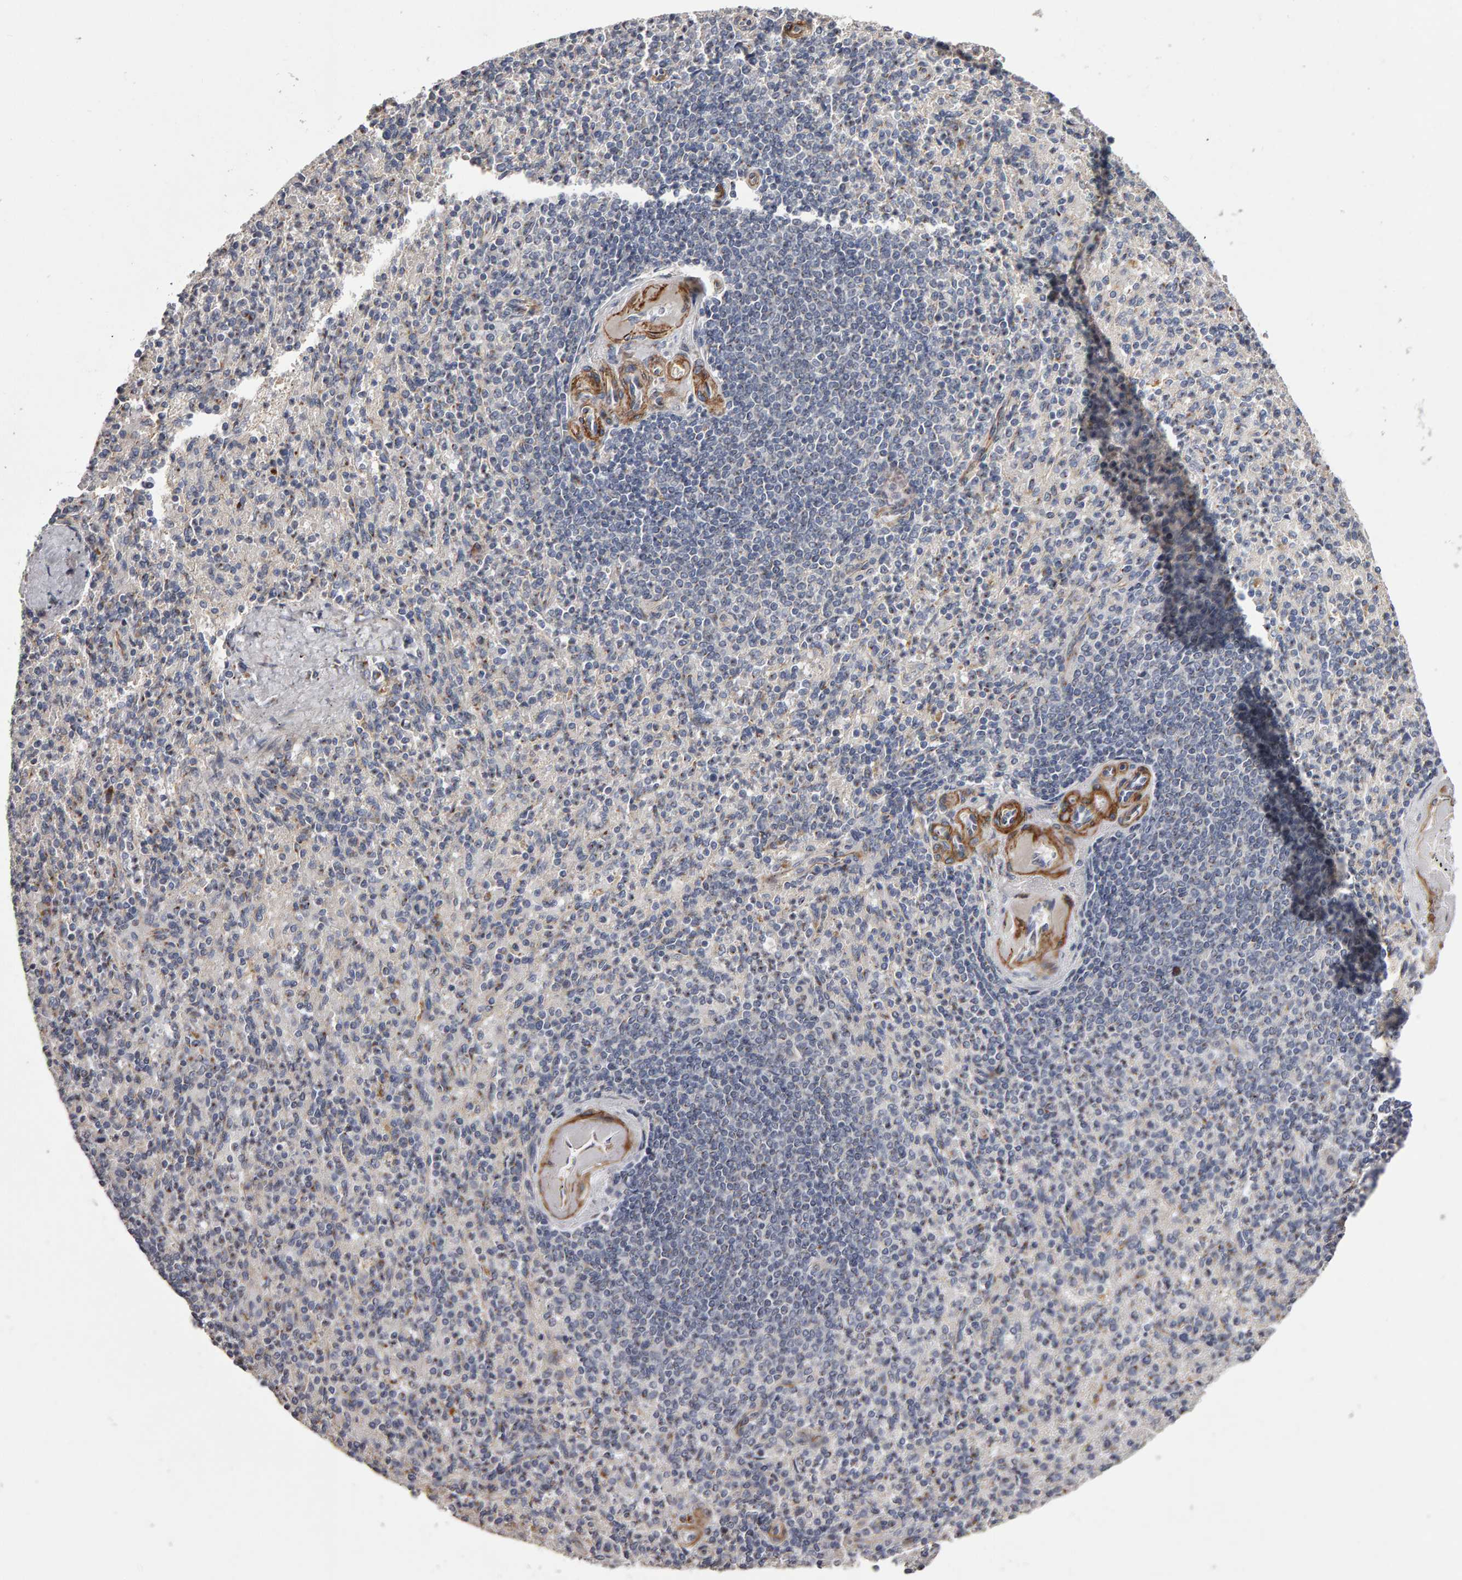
{"staining": {"intensity": "moderate", "quantity": "<25%", "location": "cytoplasmic/membranous"}, "tissue": "spleen", "cell_type": "Cells in red pulp", "image_type": "normal", "snomed": [{"axis": "morphology", "description": "Normal tissue, NOS"}, {"axis": "topography", "description": "Spleen"}], "caption": "Cells in red pulp reveal moderate cytoplasmic/membranous staining in about <25% of cells in unremarkable spleen.", "gene": "CANT1", "patient": {"sex": "female", "age": 74}}